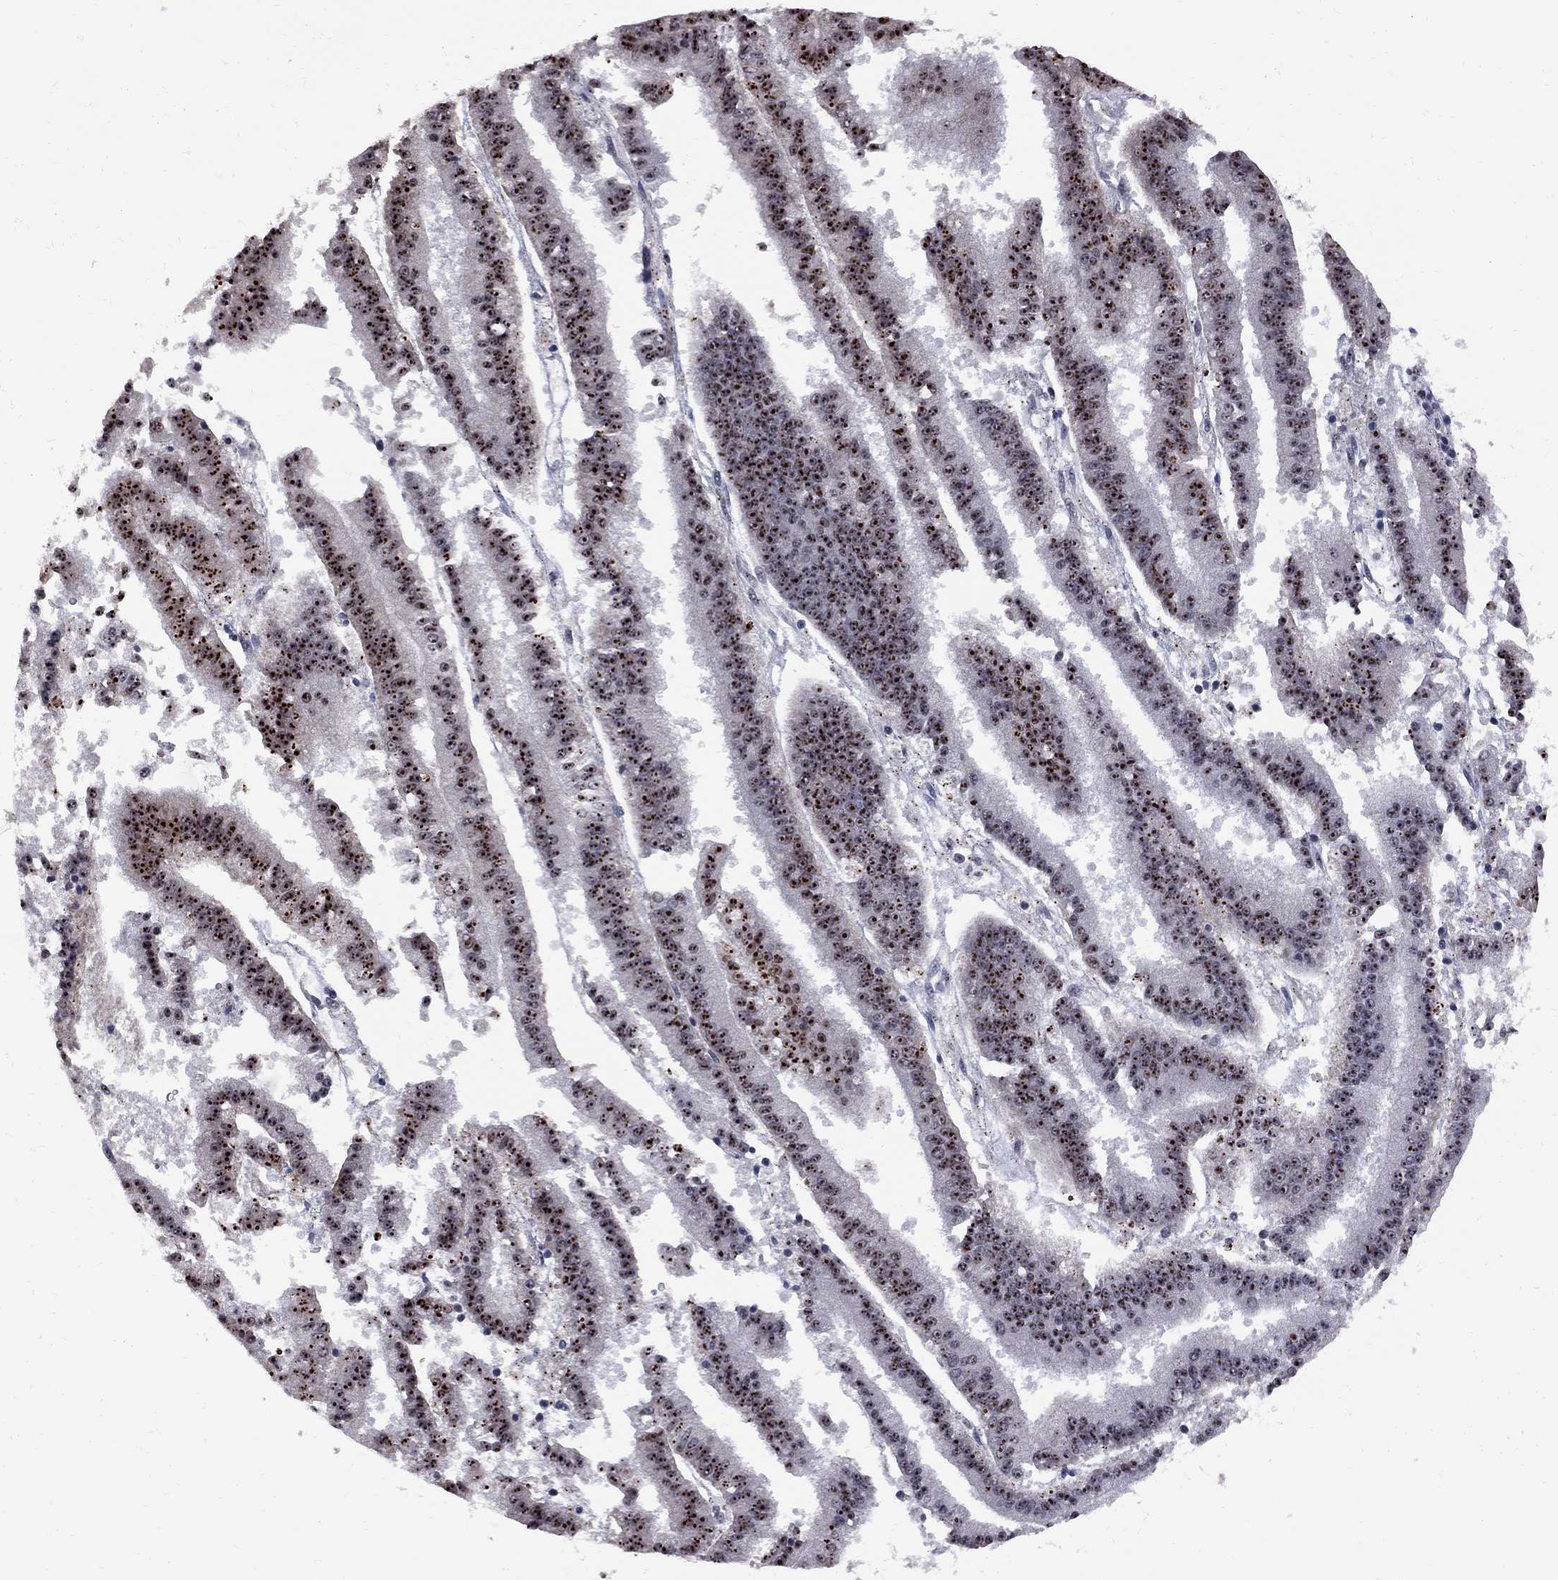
{"staining": {"intensity": "strong", "quantity": ">75%", "location": "nuclear"}, "tissue": "endometrial cancer", "cell_type": "Tumor cells", "image_type": "cancer", "snomed": [{"axis": "morphology", "description": "Adenocarcinoma, NOS"}, {"axis": "topography", "description": "Endometrium"}], "caption": "Endometrial adenocarcinoma was stained to show a protein in brown. There is high levels of strong nuclear expression in approximately >75% of tumor cells. (IHC, brightfield microscopy, high magnification).", "gene": "DHX33", "patient": {"sex": "female", "age": 66}}